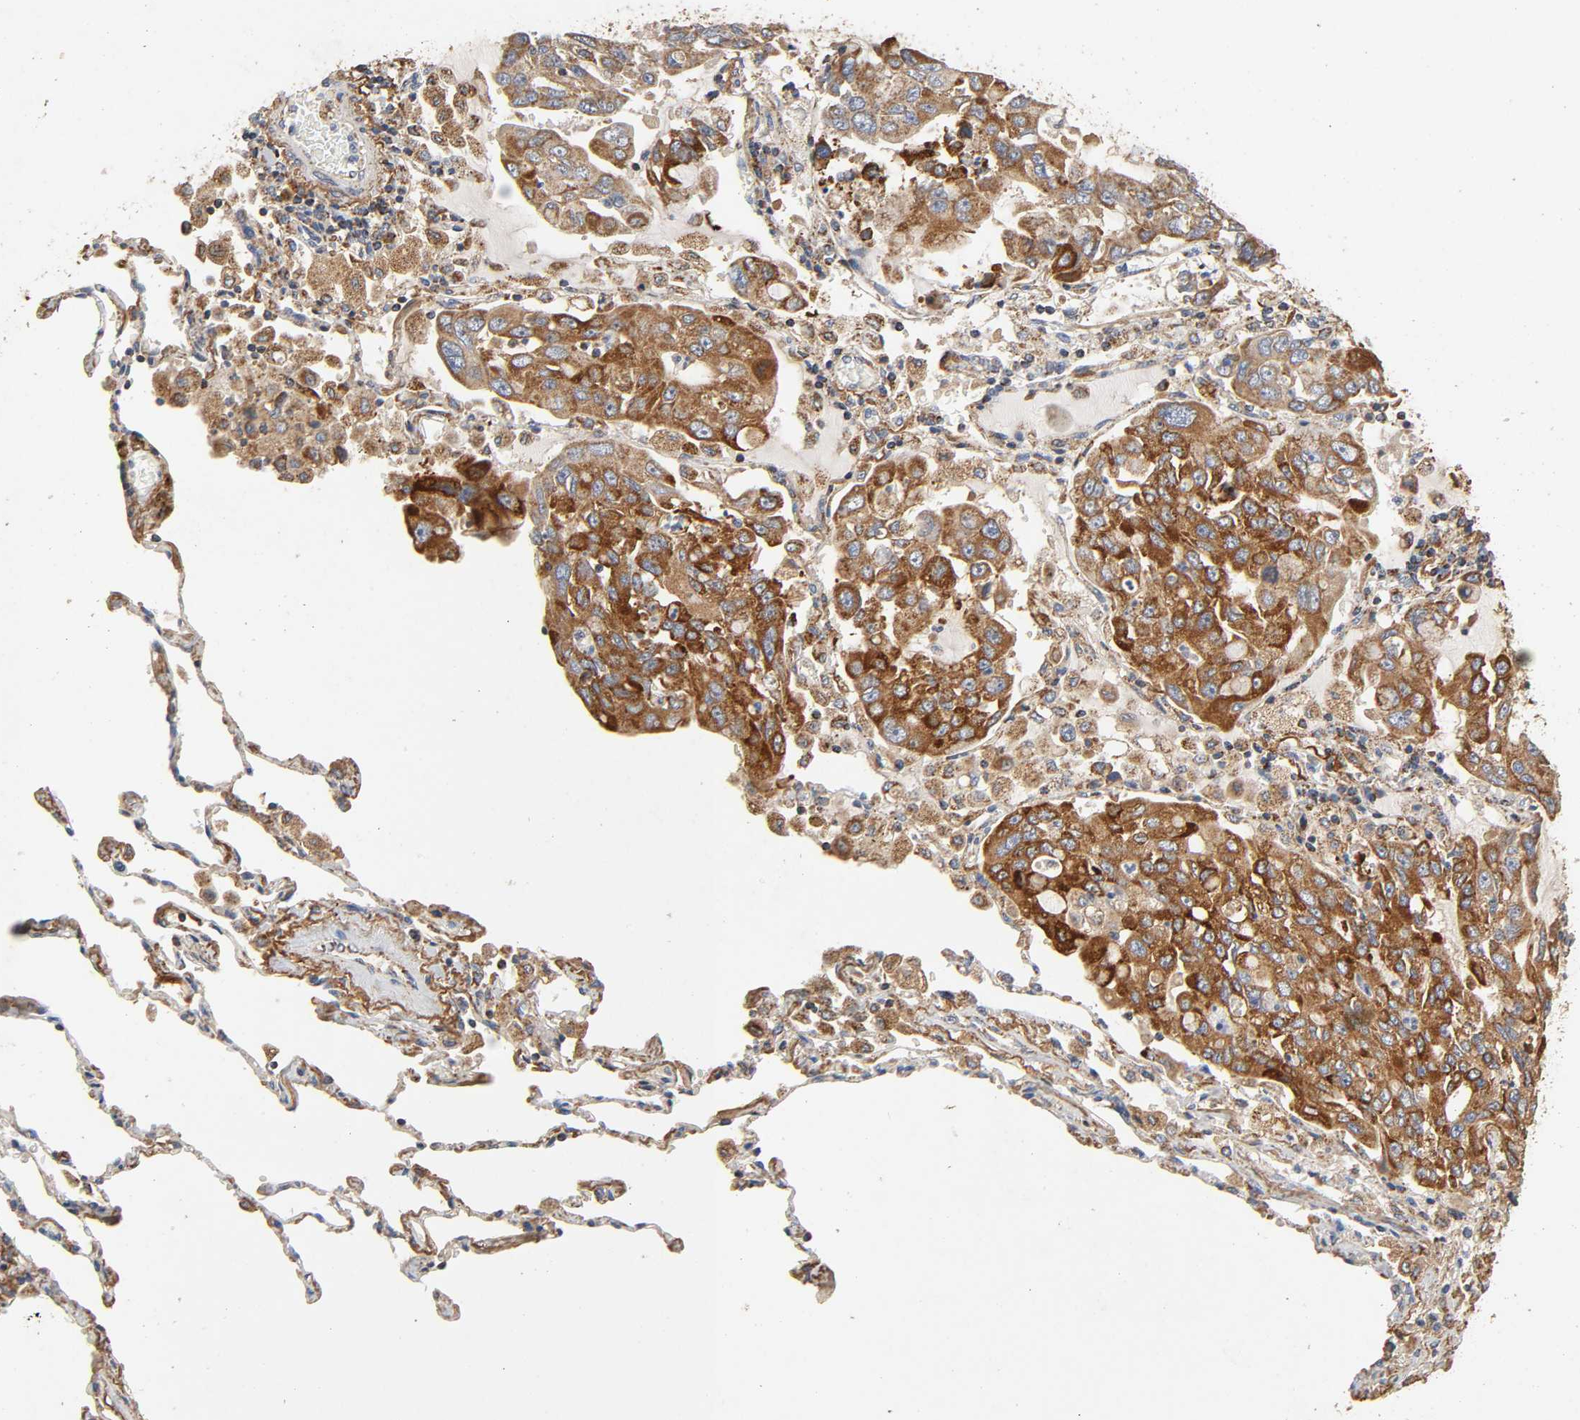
{"staining": {"intensity": "strong", "quantity": ">75%", "location": "cytoplasmic/membranous"}, "tissue": "lung cancer", "cell_type": "Tumor cells", "image_type": "cancer", "snomed": [{"axis": "morphology", "description": "Adenocarcinoma, NOS"}, {"axis": "topography", "description": "Lung"}], "caption": "There is high levels of strong cytoplasmic/membranous staining in tumor cells of lung adenocarcinoma, as demonstrated by immunohistochemical staining (brown color).", "gene": "NDUFS3", "patient": {"sex": "male", "age": 64}}